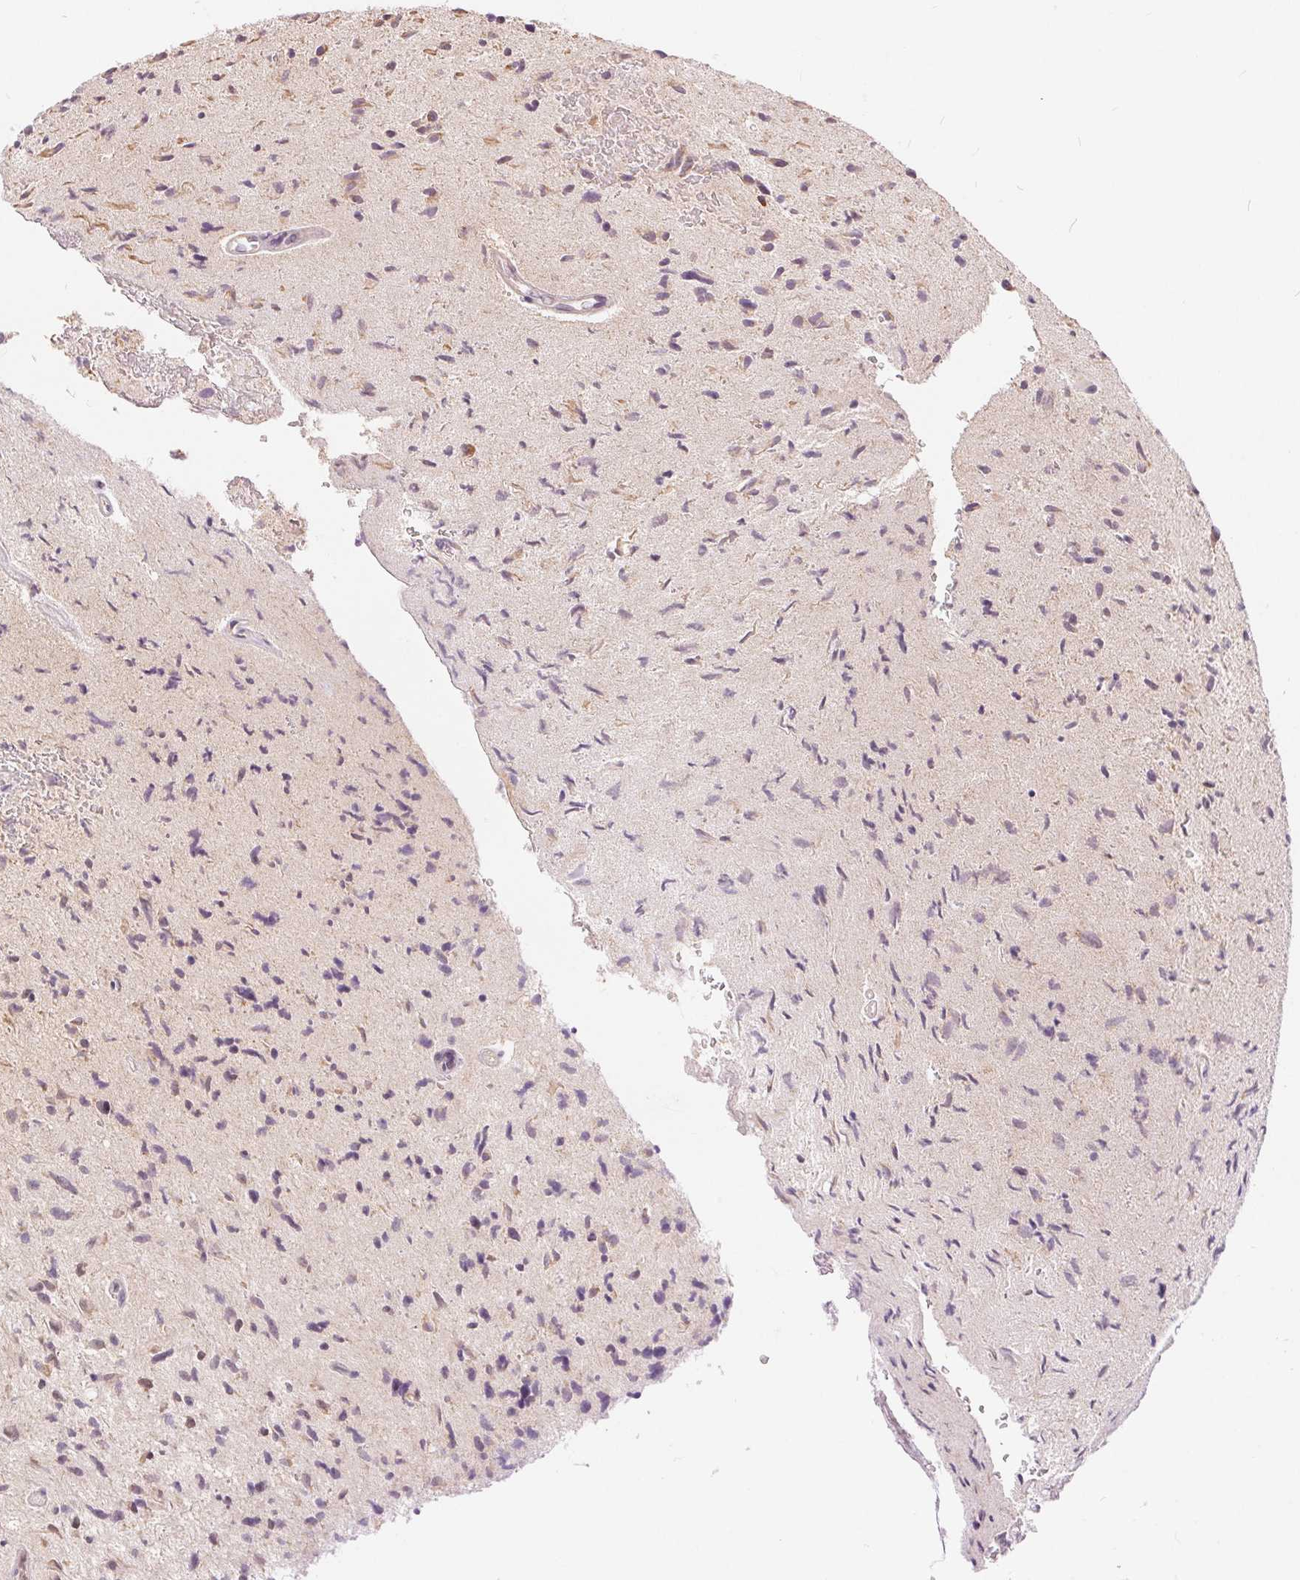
{"staining": {"intensity": "negative", "quantity": "none", "location": "none"}, "tissue": "glioma", "cell_type": "Tumor cells", "image_type": "cancer", "snomed": [{"axis": "morphology", "description": "Glioma, malignant, High grade"}, {"axis": "topography", "description": "Brain"}], "caption": "There is no significant expression in tumor cells of glioma.", "gene": "POU2F2", "patient": {"sex": "male", "age": 54}}